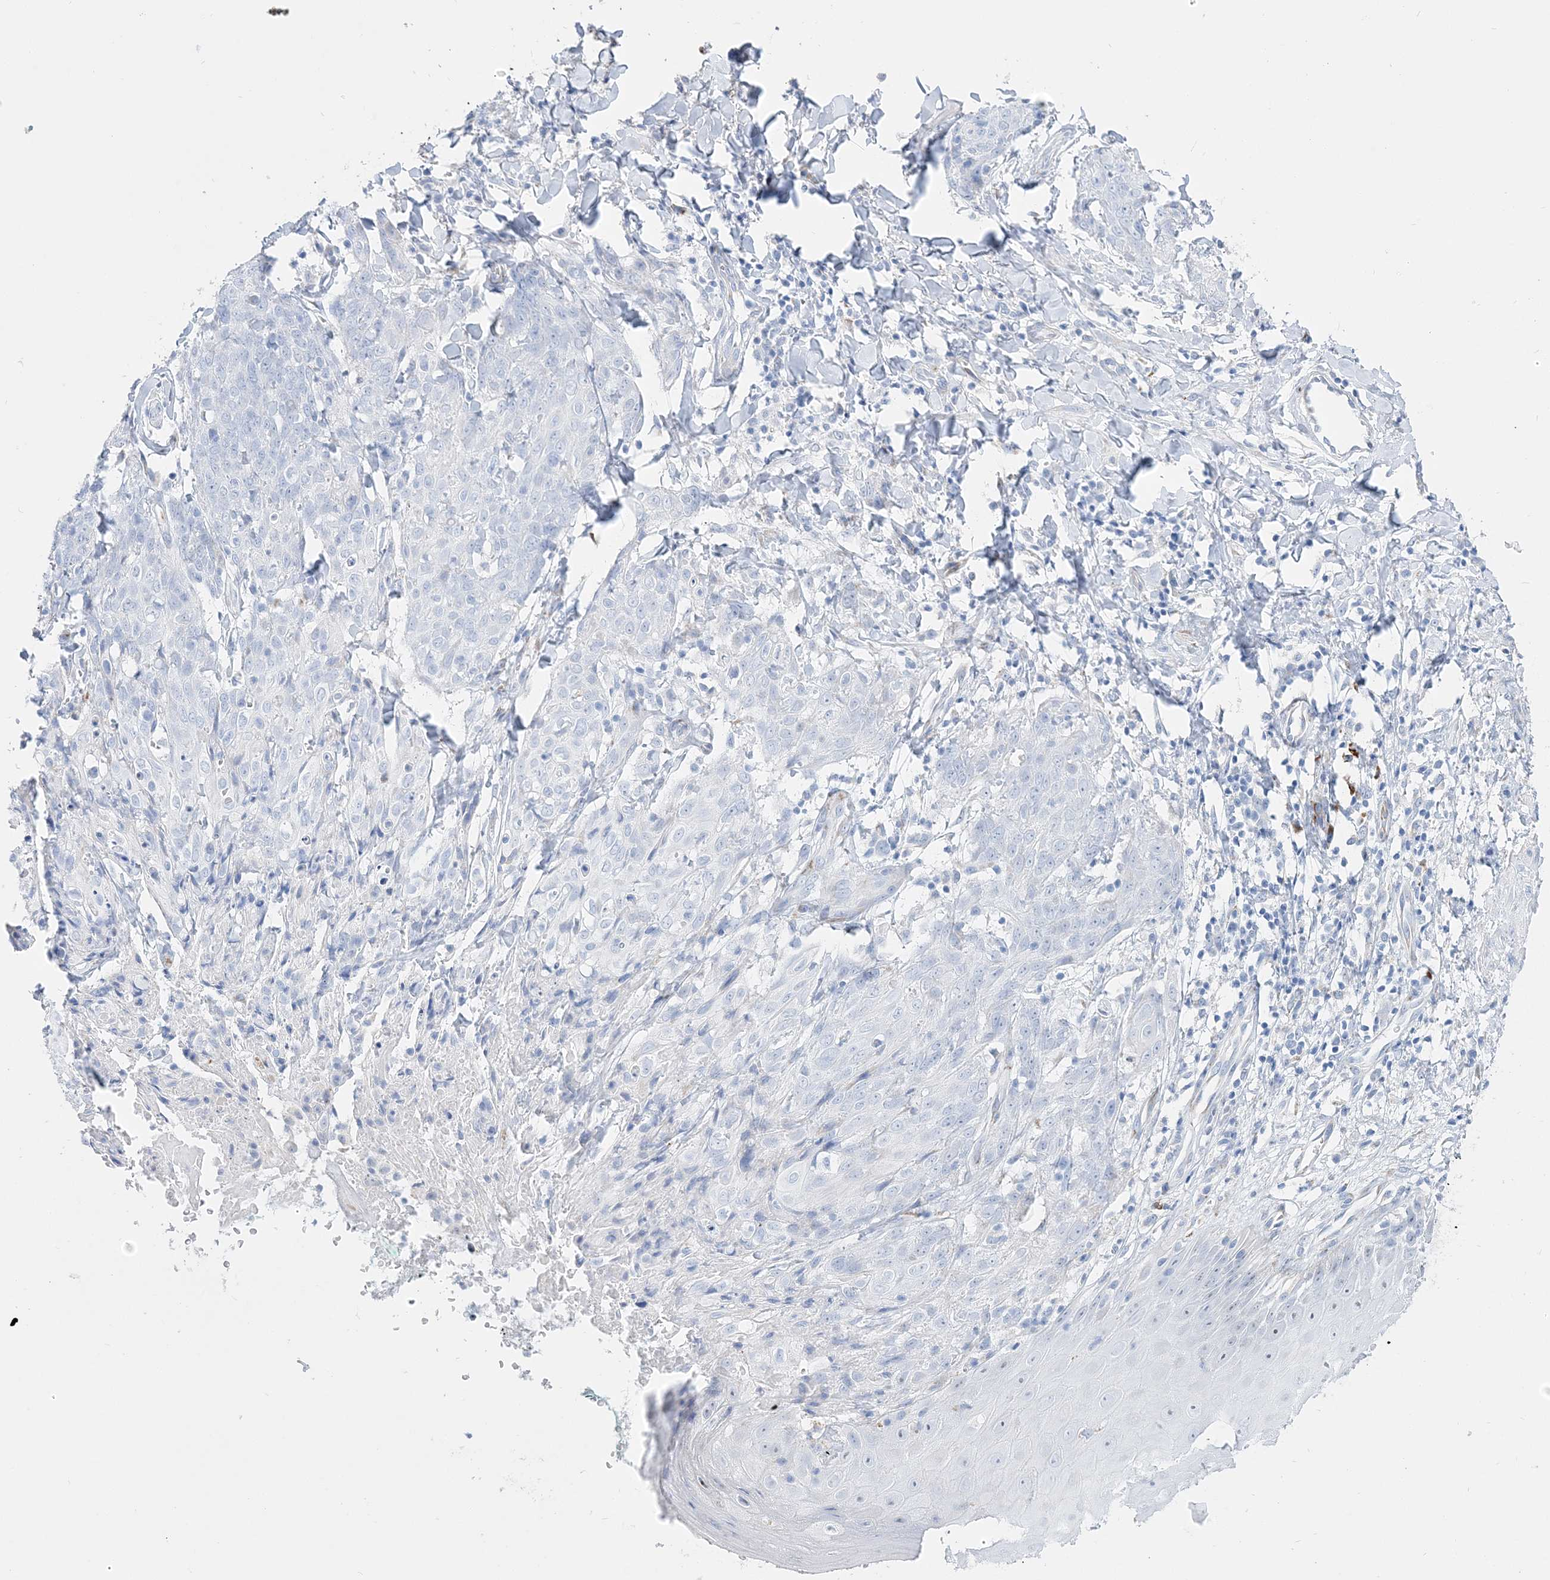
{"staining": {"intensity": "negative", "quantity": "none", "location": "none"}, "tissue": "skin cancer", "cell_type": "Tumor cells", "image_type": "cancer", "snomed": [{"axis": "morphology", "description": "Squamous cell carcinoma, NOS"}, {"axis": "topography", "description": "Skin"}, {"axis": "topography", "description": "Vulva"}], "caption": "A histopathology image of squamous cell carcinoma (skin) stained for a protein demonstrates no brown staining in tumor cells.", "gene": "TSPYL6", "patient": {"sex": "female", "age": 85}}